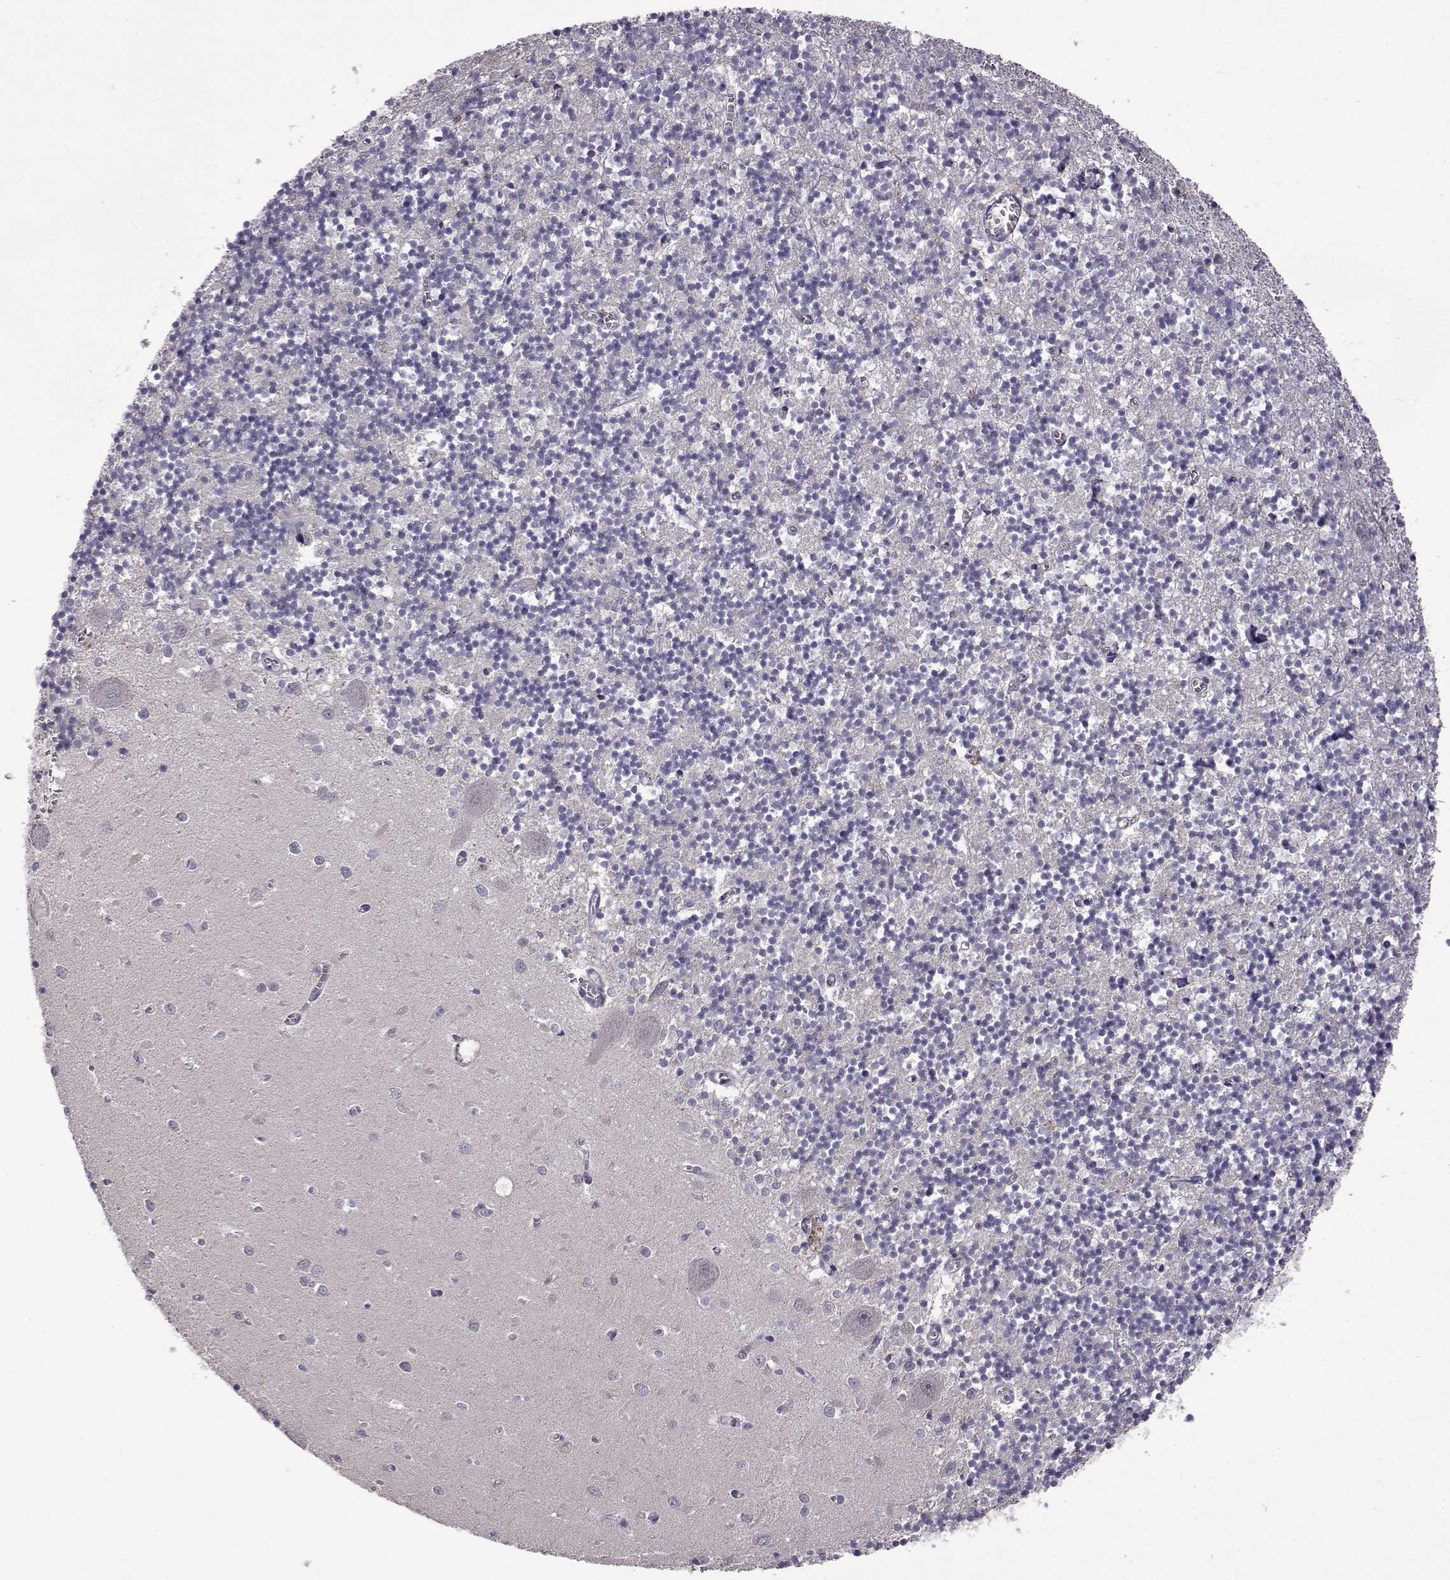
{"staining": {"intensity": "negative", "quantity": "none", "location": "none"}, "tissue": "cerebellum", "cell_type": "Cells in granular layer", "image_type": "normal", "snomed": [{"axis": "morphology", "description": "Normal tissue, NOS"}, {"axis": "topography", "description": "Cerebellum"}], "caption": "Human cerebellum stained for a protein using IHC demonstrates no expression in cells in granular layer.", "gene": "VGF", "patient": {"sex": "female", "age": 64}}